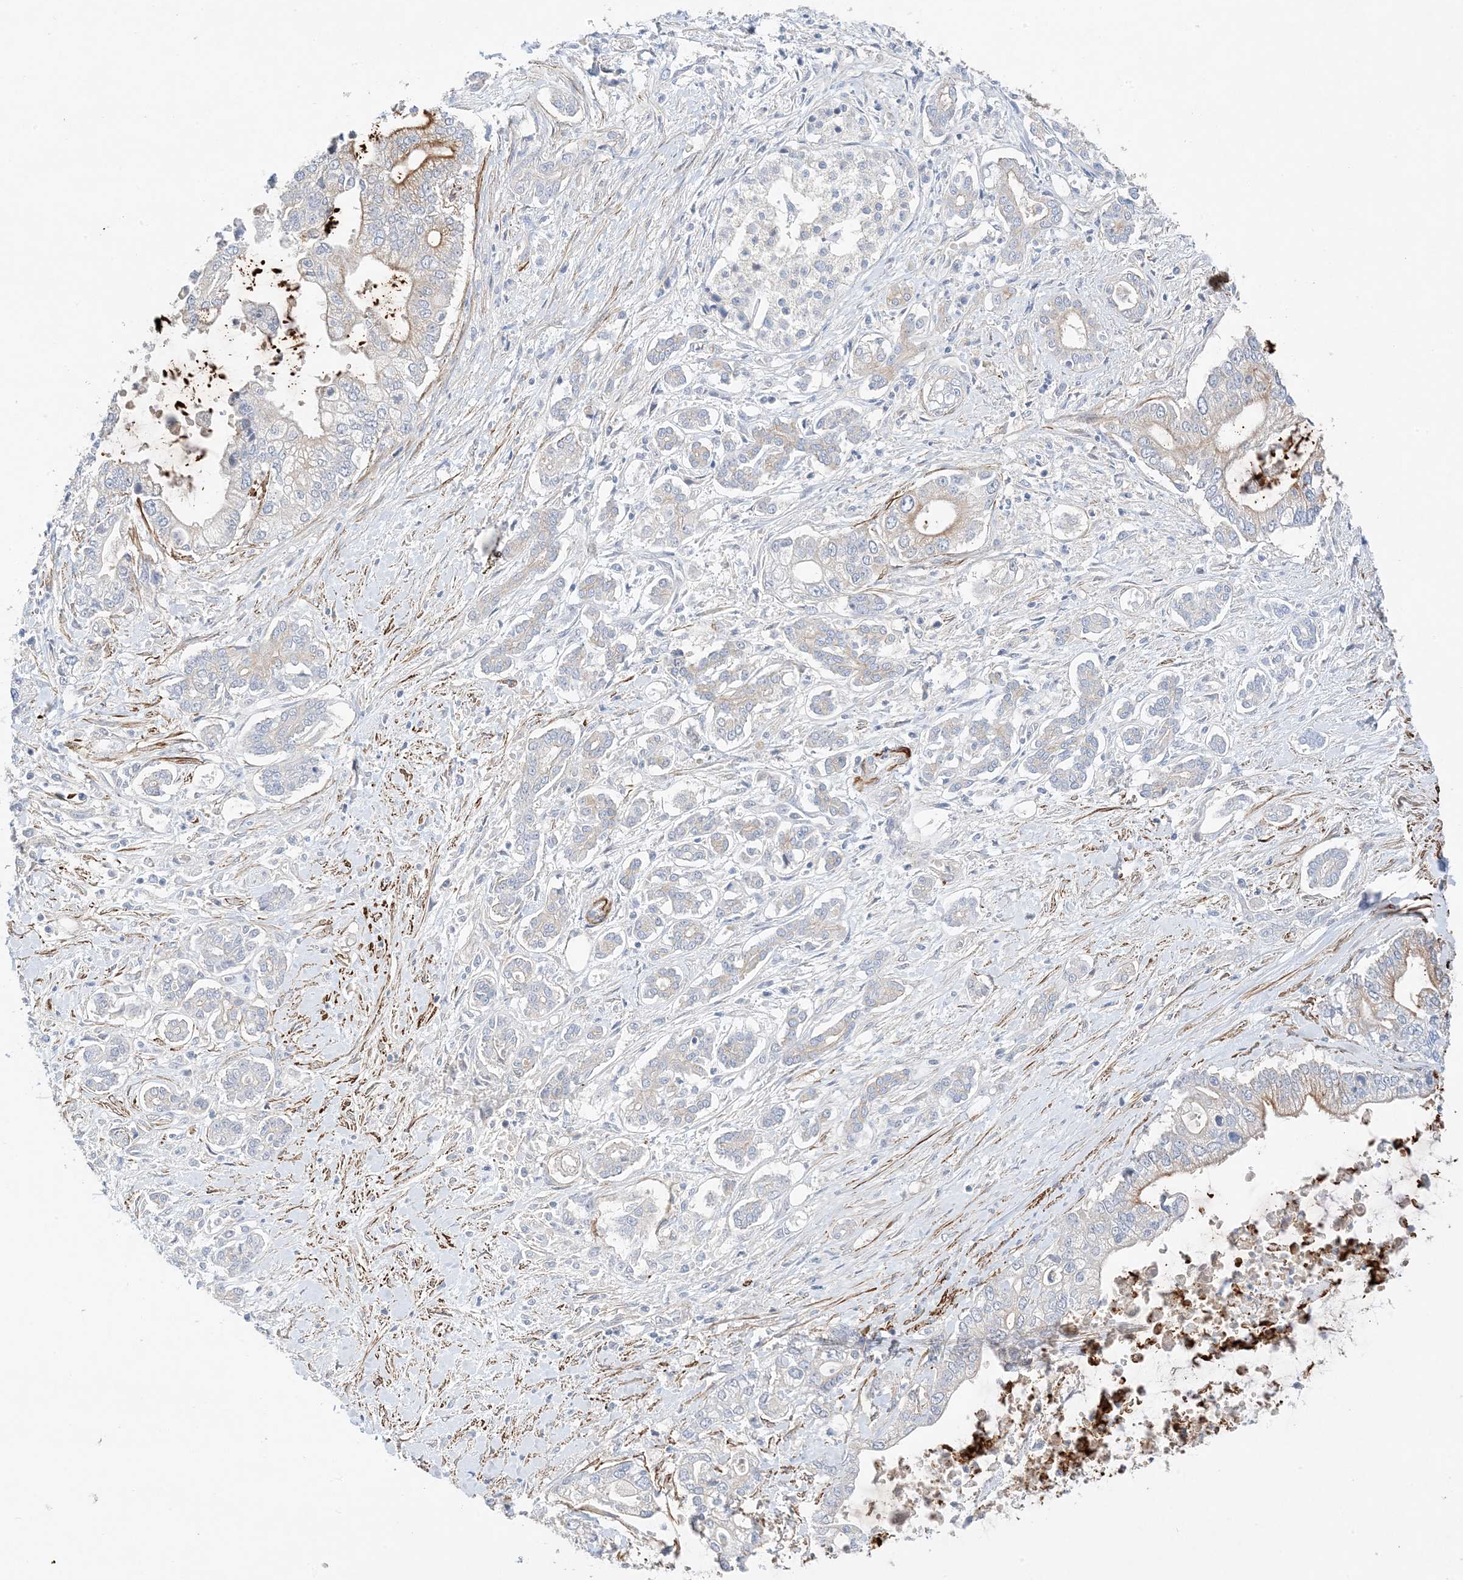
{"staining": {"intensity": "moderate", "quantity": "<25%", "location": "cytoplasmic/membranous"}, "tissue": "pancreatic cancer", "cell_type": "Tumor cells", "image_type": "cancer", "snomed": [{"axis": "morphology", "description": "Adenocarcinoma, NOS"}, {"axis": "topography", "description": "Pancreas"}], "caption": "Pancreatic adenocarcinoma stained for a protein demonstrates moderate cytoplasmic/membranous positivity in tumor cells. The staining was performed using DAB (3,3'-diaminobenzidine), with brown indicating positive protein expression. Nuclei are stained blue with hematoxylin.", "gene": "KIFBP", "patient": {"sex": "male", "age": 69}}